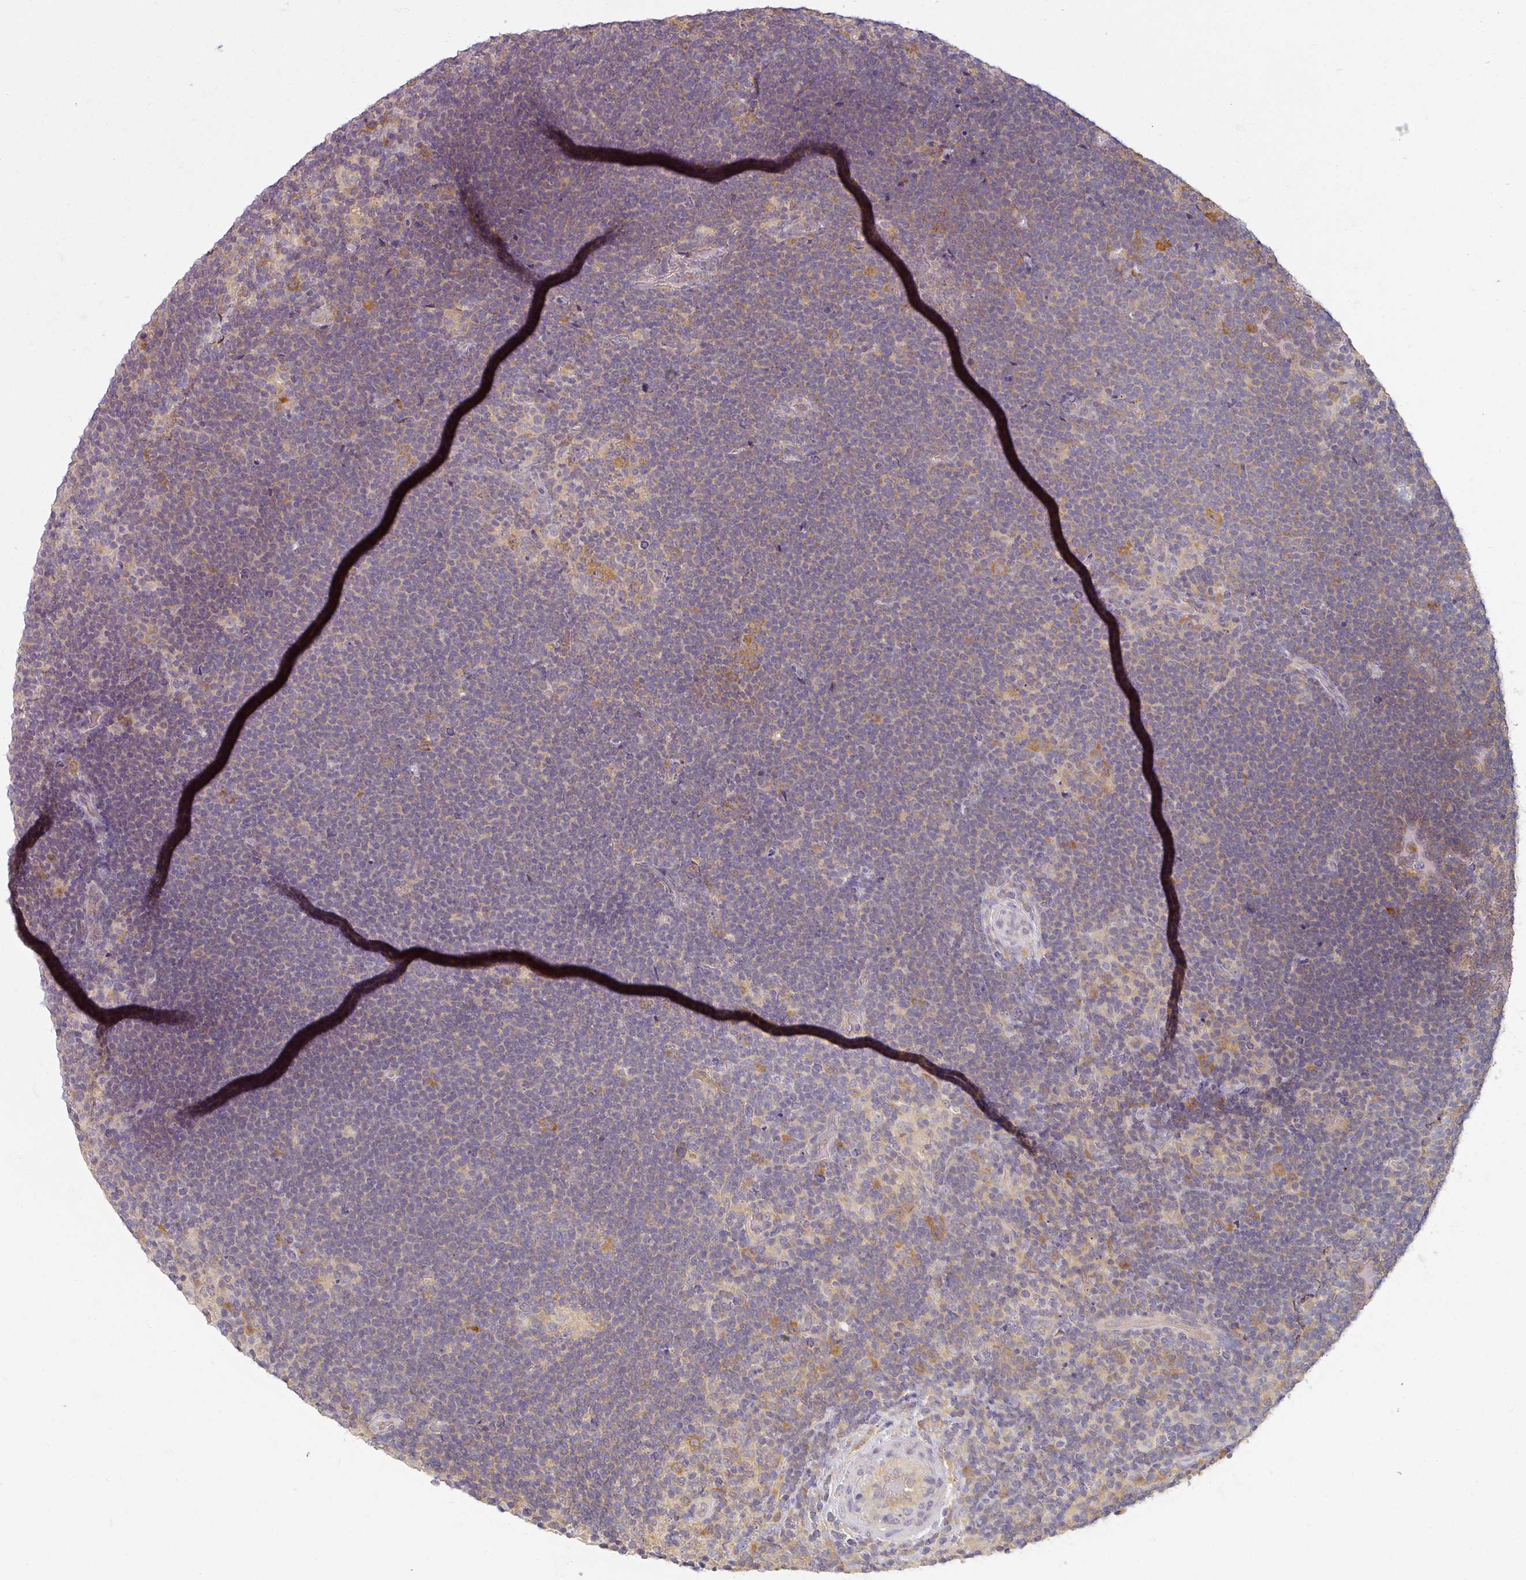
{"staining": {"intensity": "moderate", "quantity": ">75%", "location": "cytoplasmic/membranous"}, "tissue": "lymphoma", "cell_type": "Tumor cells", "image_type": "cancer", "snomed": [{"axis": "morphology", "description": "Hodgkin's disease, NOS"}, {"axis": "topography", "description": "Lymph node"}], "caption": "Protein expression analysis of human lymphoma reveals moderate cytoplasmic/membranous positivity in about >75% of tumor cells.", "gene": "AGPAT4", "patient": {"sex": "female", "age": 57}}